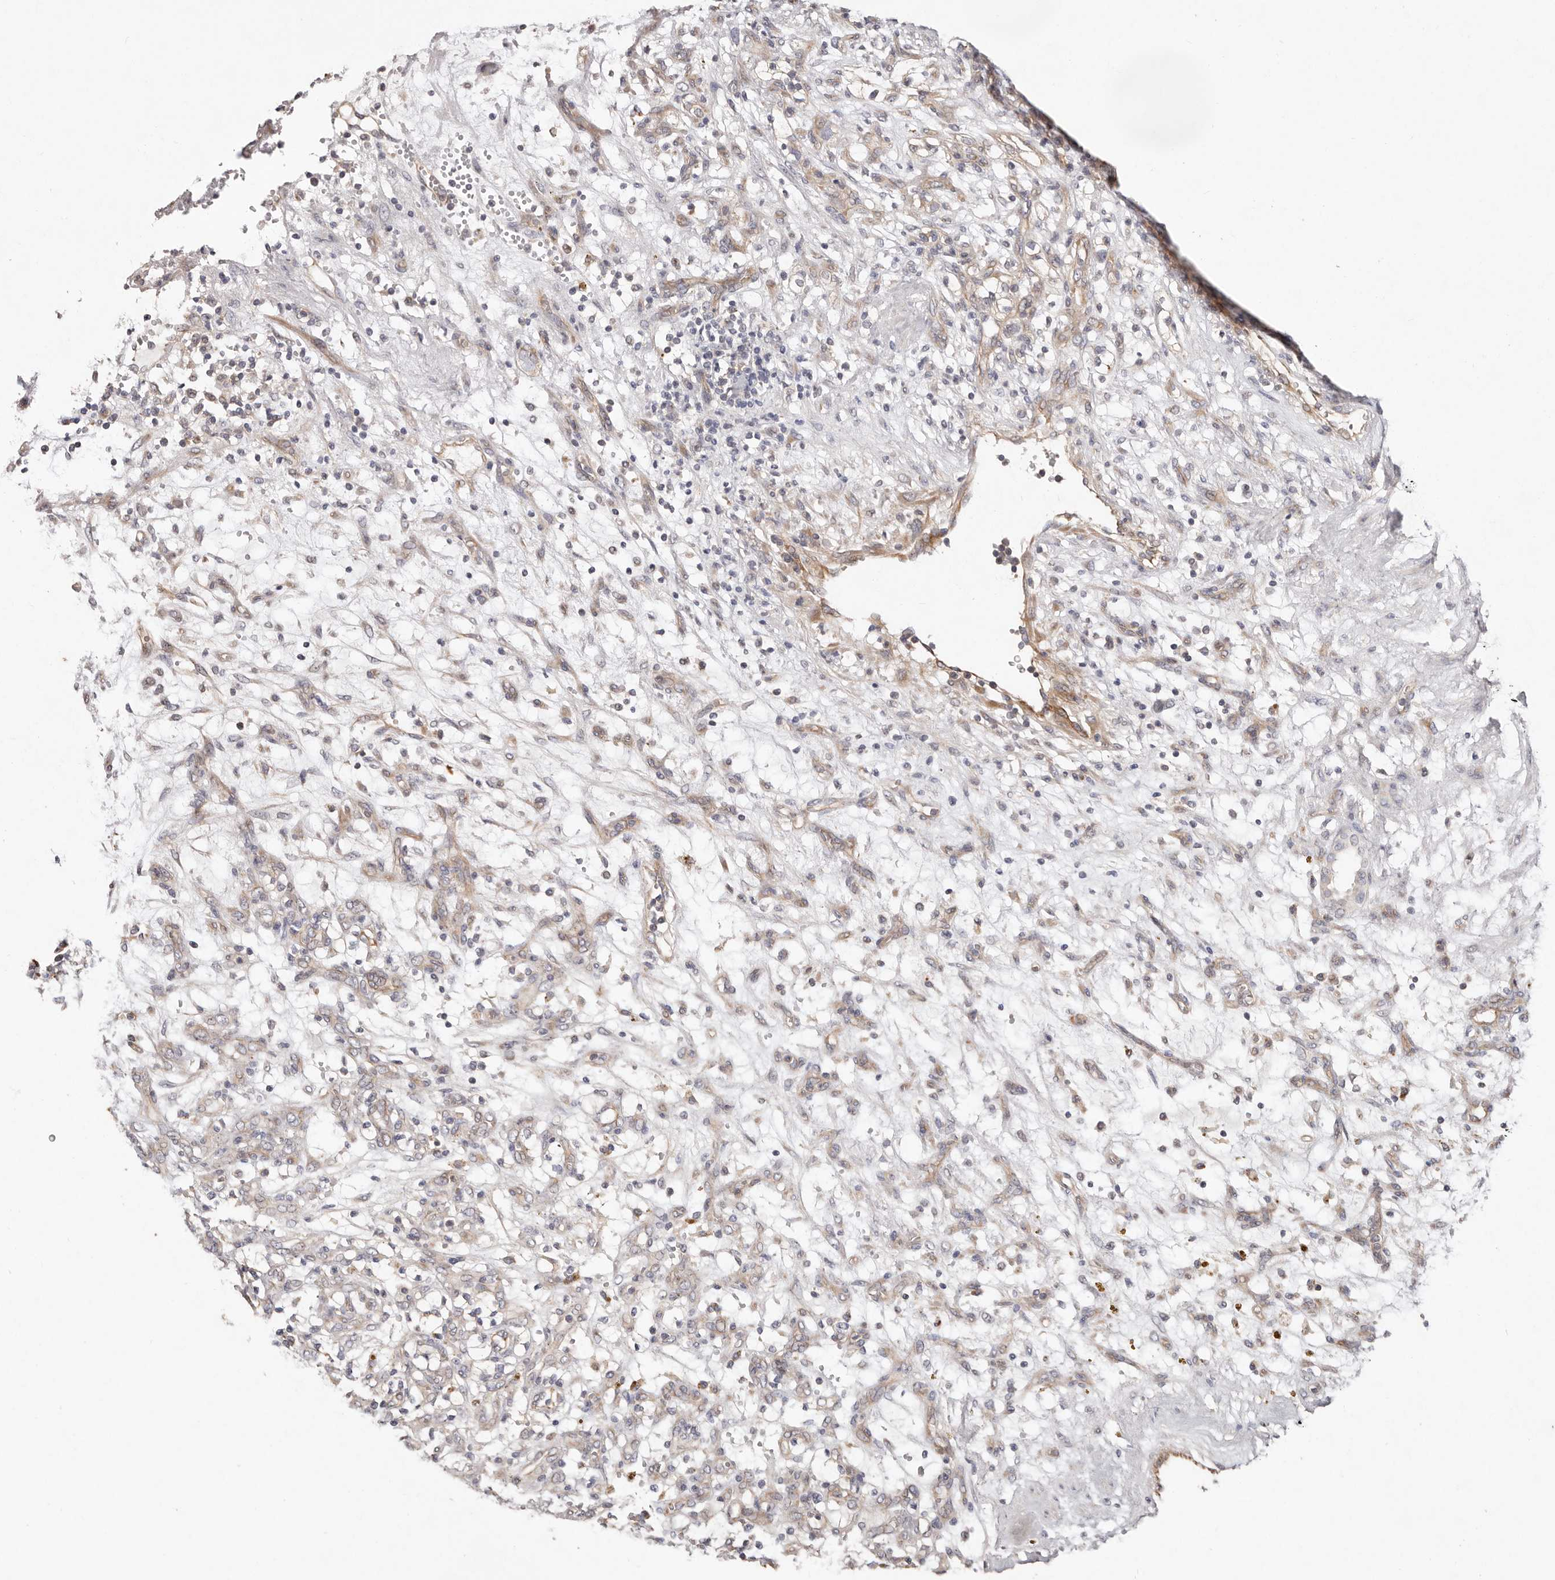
{"staining": {"intensity": "negative", "quantity": "none", "location": "none"}, "tissue": "renal cancer", "cell_type": "Tumor cells", "image_type": "cancer", "snomed": [{"axis": "morphology", "description": "Adenocarcinoma, NOS"}, {"axis": "topography", "description": "Kidney"}], "caption": "Immunohistochemistry (IHC) photomicrograph of renal adenocarcinoma stained for a protein (brown), which exhibits no positivity in tumor cells.", "gene": "THBS3", "patient": {"sex": "female", "age": 57}}